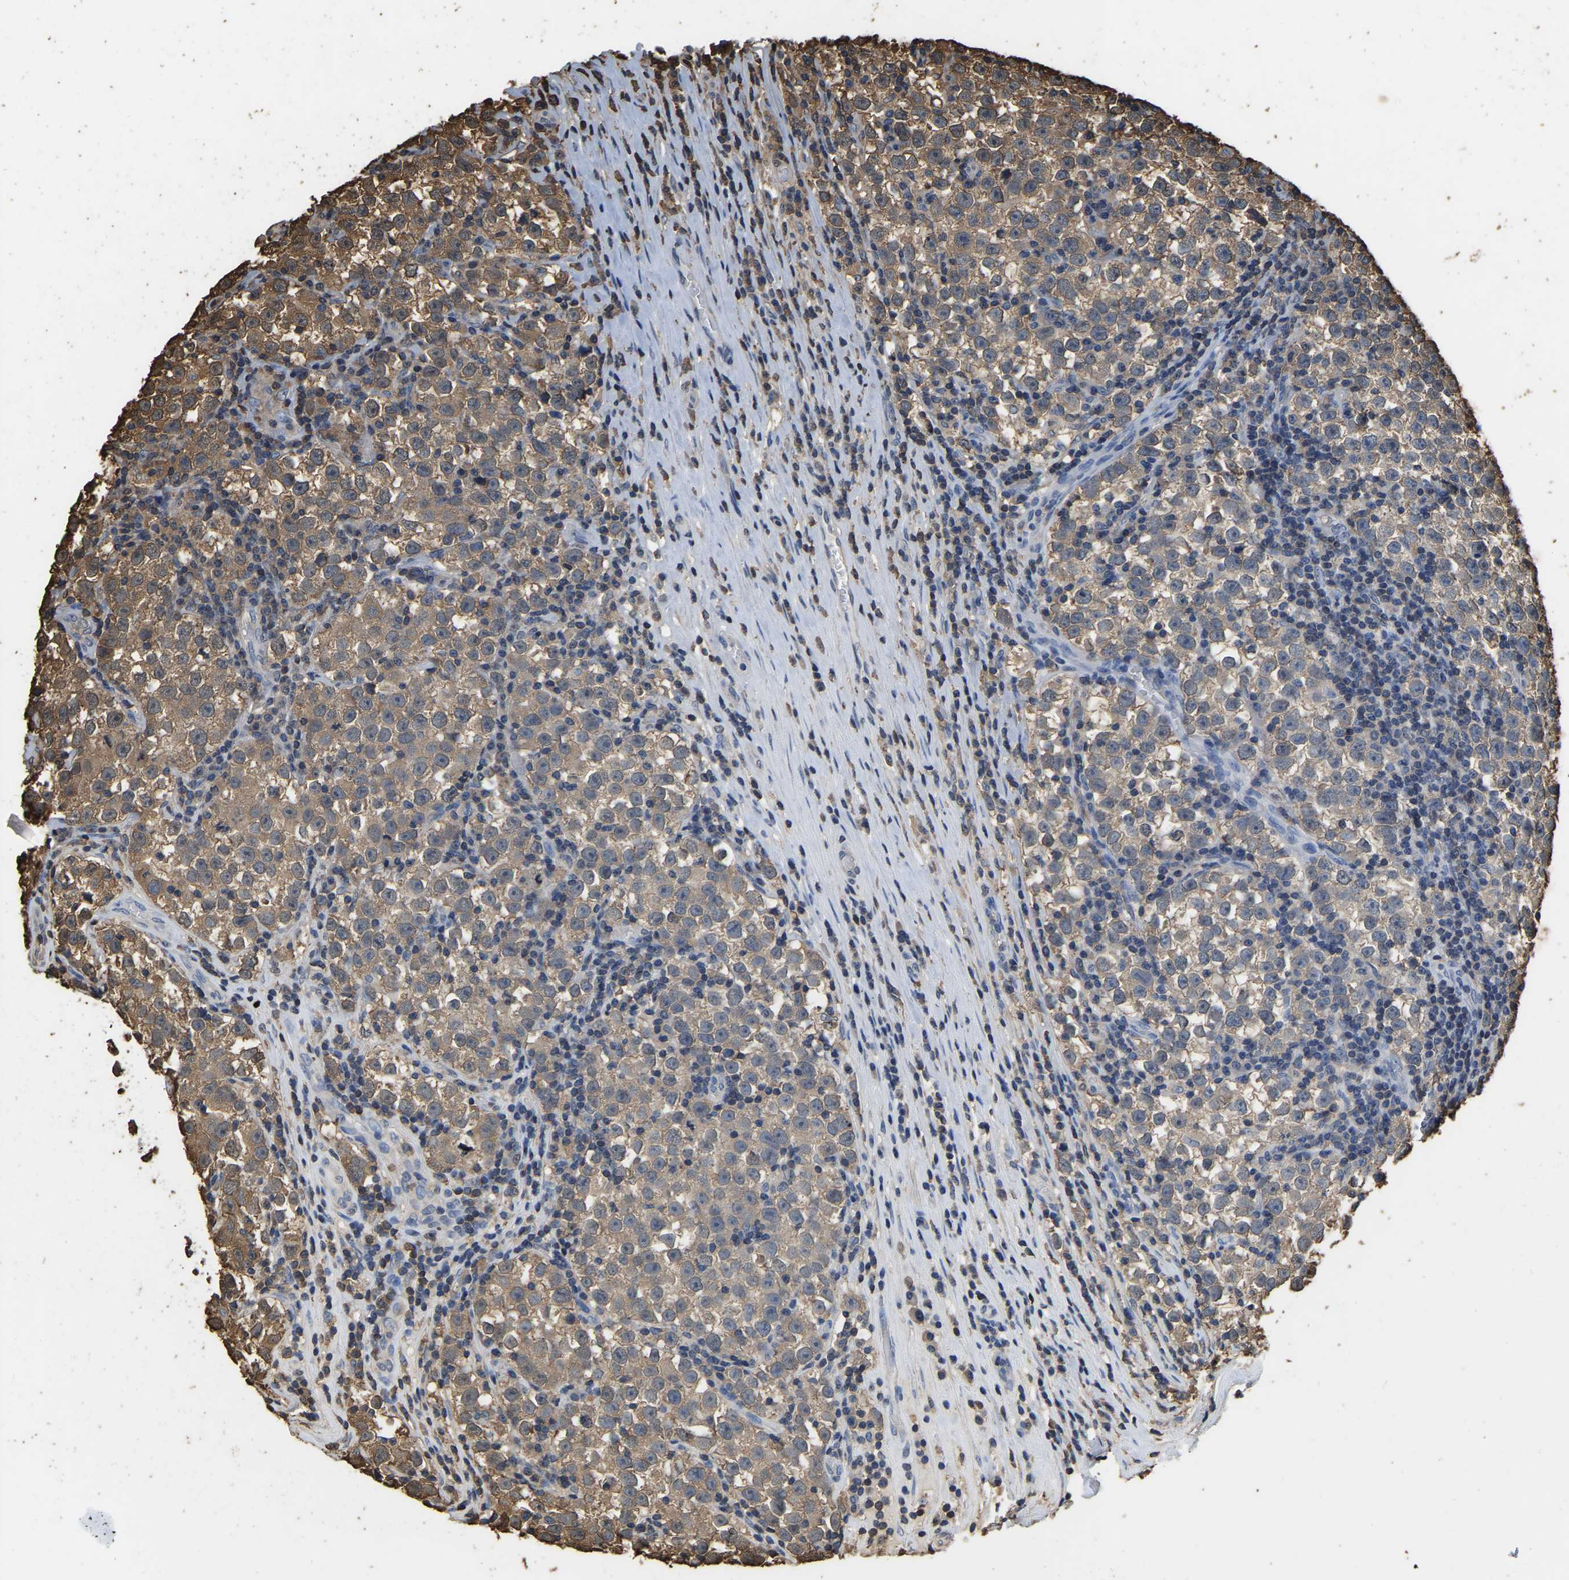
{"staining": {"intensity": "moderate", "quantity": ">75%", "location": "cytoplasmic/membranous"}, "tissue": "testis cancer", "cell_type": "Tumor cells", "image_type": "cancer", "snomed": [{"axis": "morphology", "description": "Normal tissue, NOS"}, {"axis": "morphology", "description": "Seminoma, NOS"}, {"axis": "topography", "description": "Testis"}], "caption": "Protein staining exhibits moderate cytoplasmic/membranous expression in about >75% of tumor cells in seminoma (testis). The staining is performed using DAB (3,3'-diaminobenzidine) brown chromogen to label protein expression. The nuclei are counter-stained blue using hematoxylin.", "gene": "LDHB", "patient": {"sex": "male", "age": 43}}